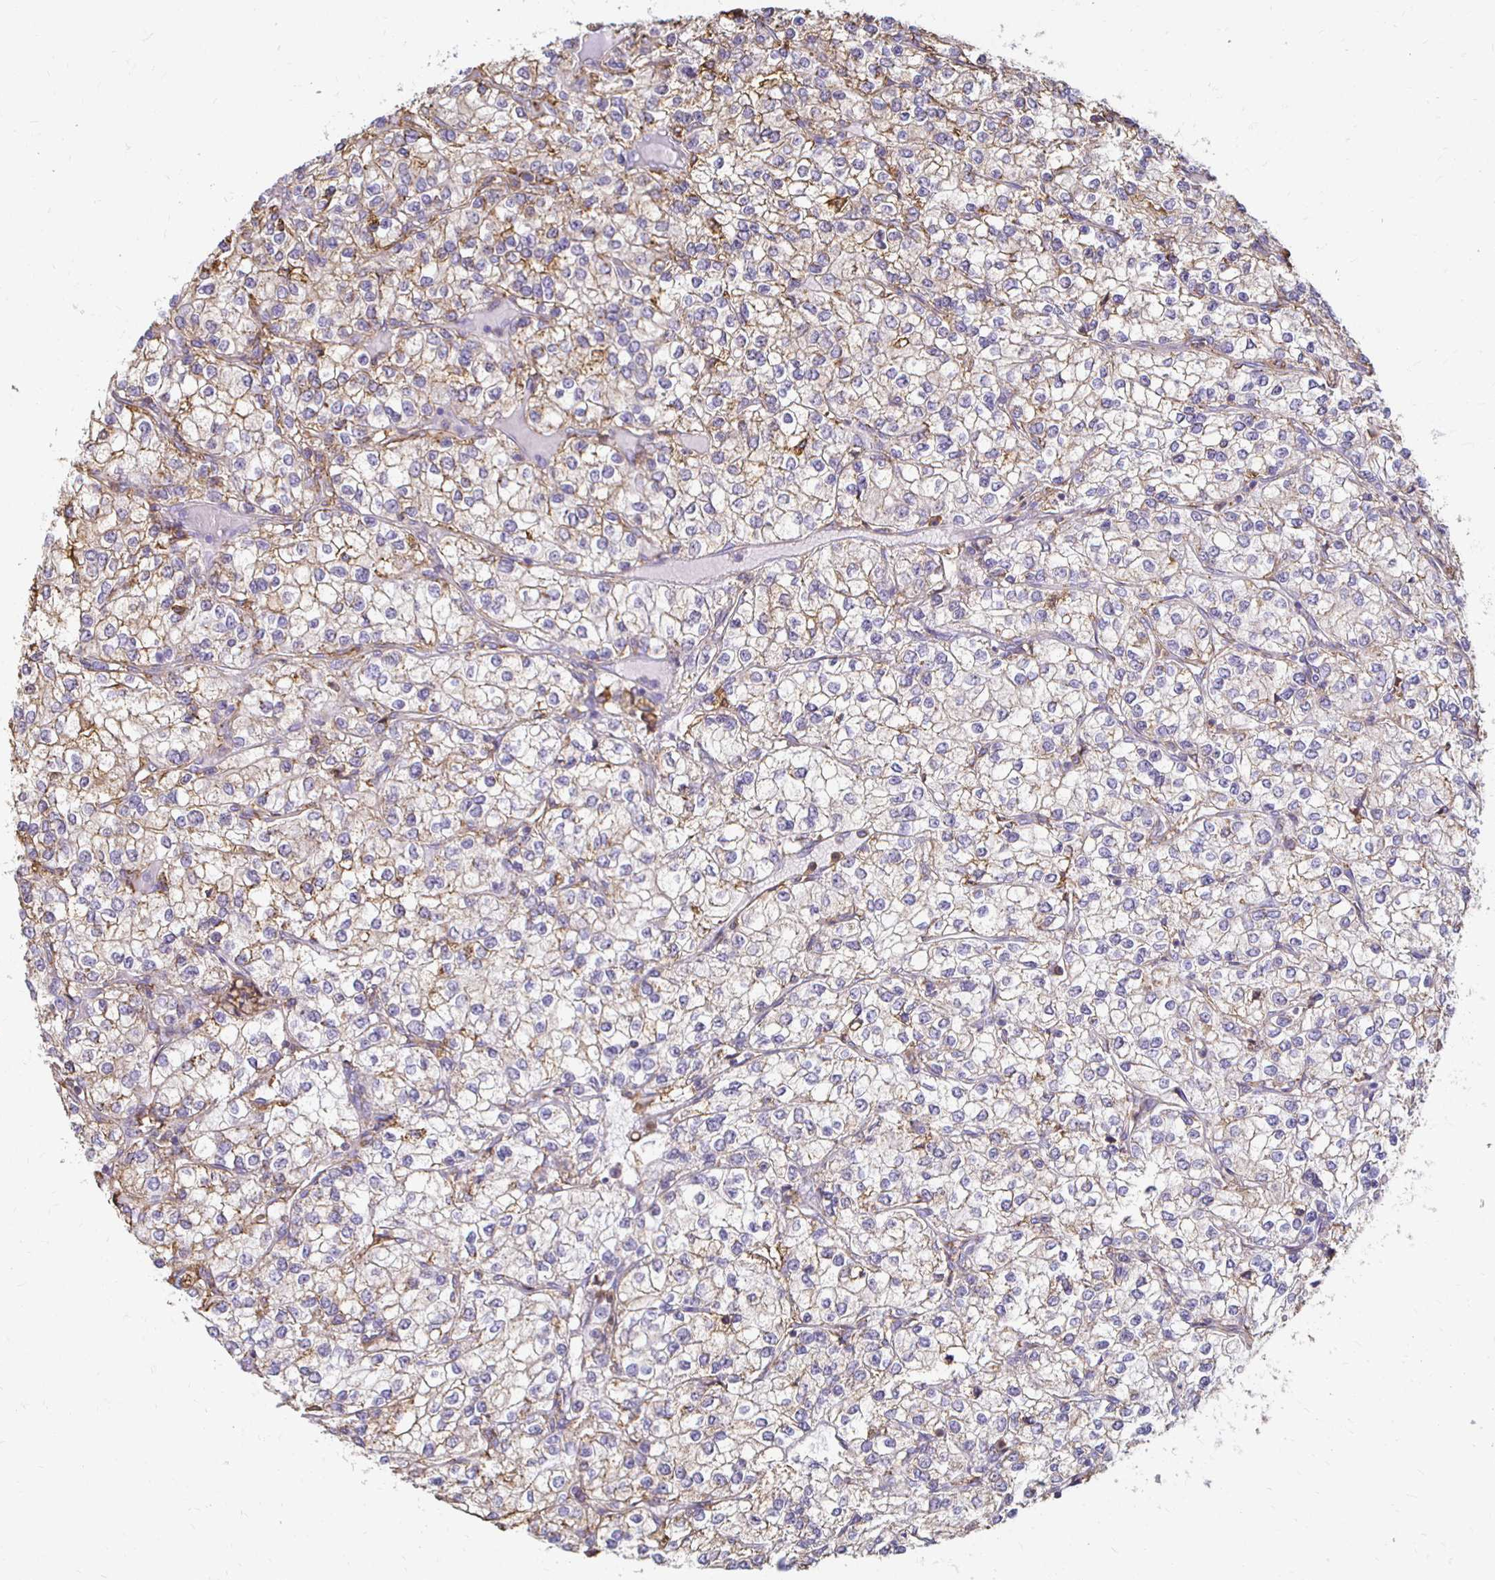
{"staining": {"intensity": "weak", "quantity": "25%-75%", "location": "cytoplasmic/membranous"}, "tissue": "renal cancer", "cell_type": "Tumor cells", "image_type": "cancer", "snomed": [{"axis": "morphology", "description": "Adenocarcinoma, NOS"}, {"axis": "topography", "description": "Kidney"}], "caption": "An image showing weak cytoplasmic/membranous staining in approximately 25%-75% of tumor cells in renal cancer (adenocarcinoma), as visualized by brown immunohistochemical staining.", "gene": "TAS1R3", "patient": {"sex": "male", "age": 80}}